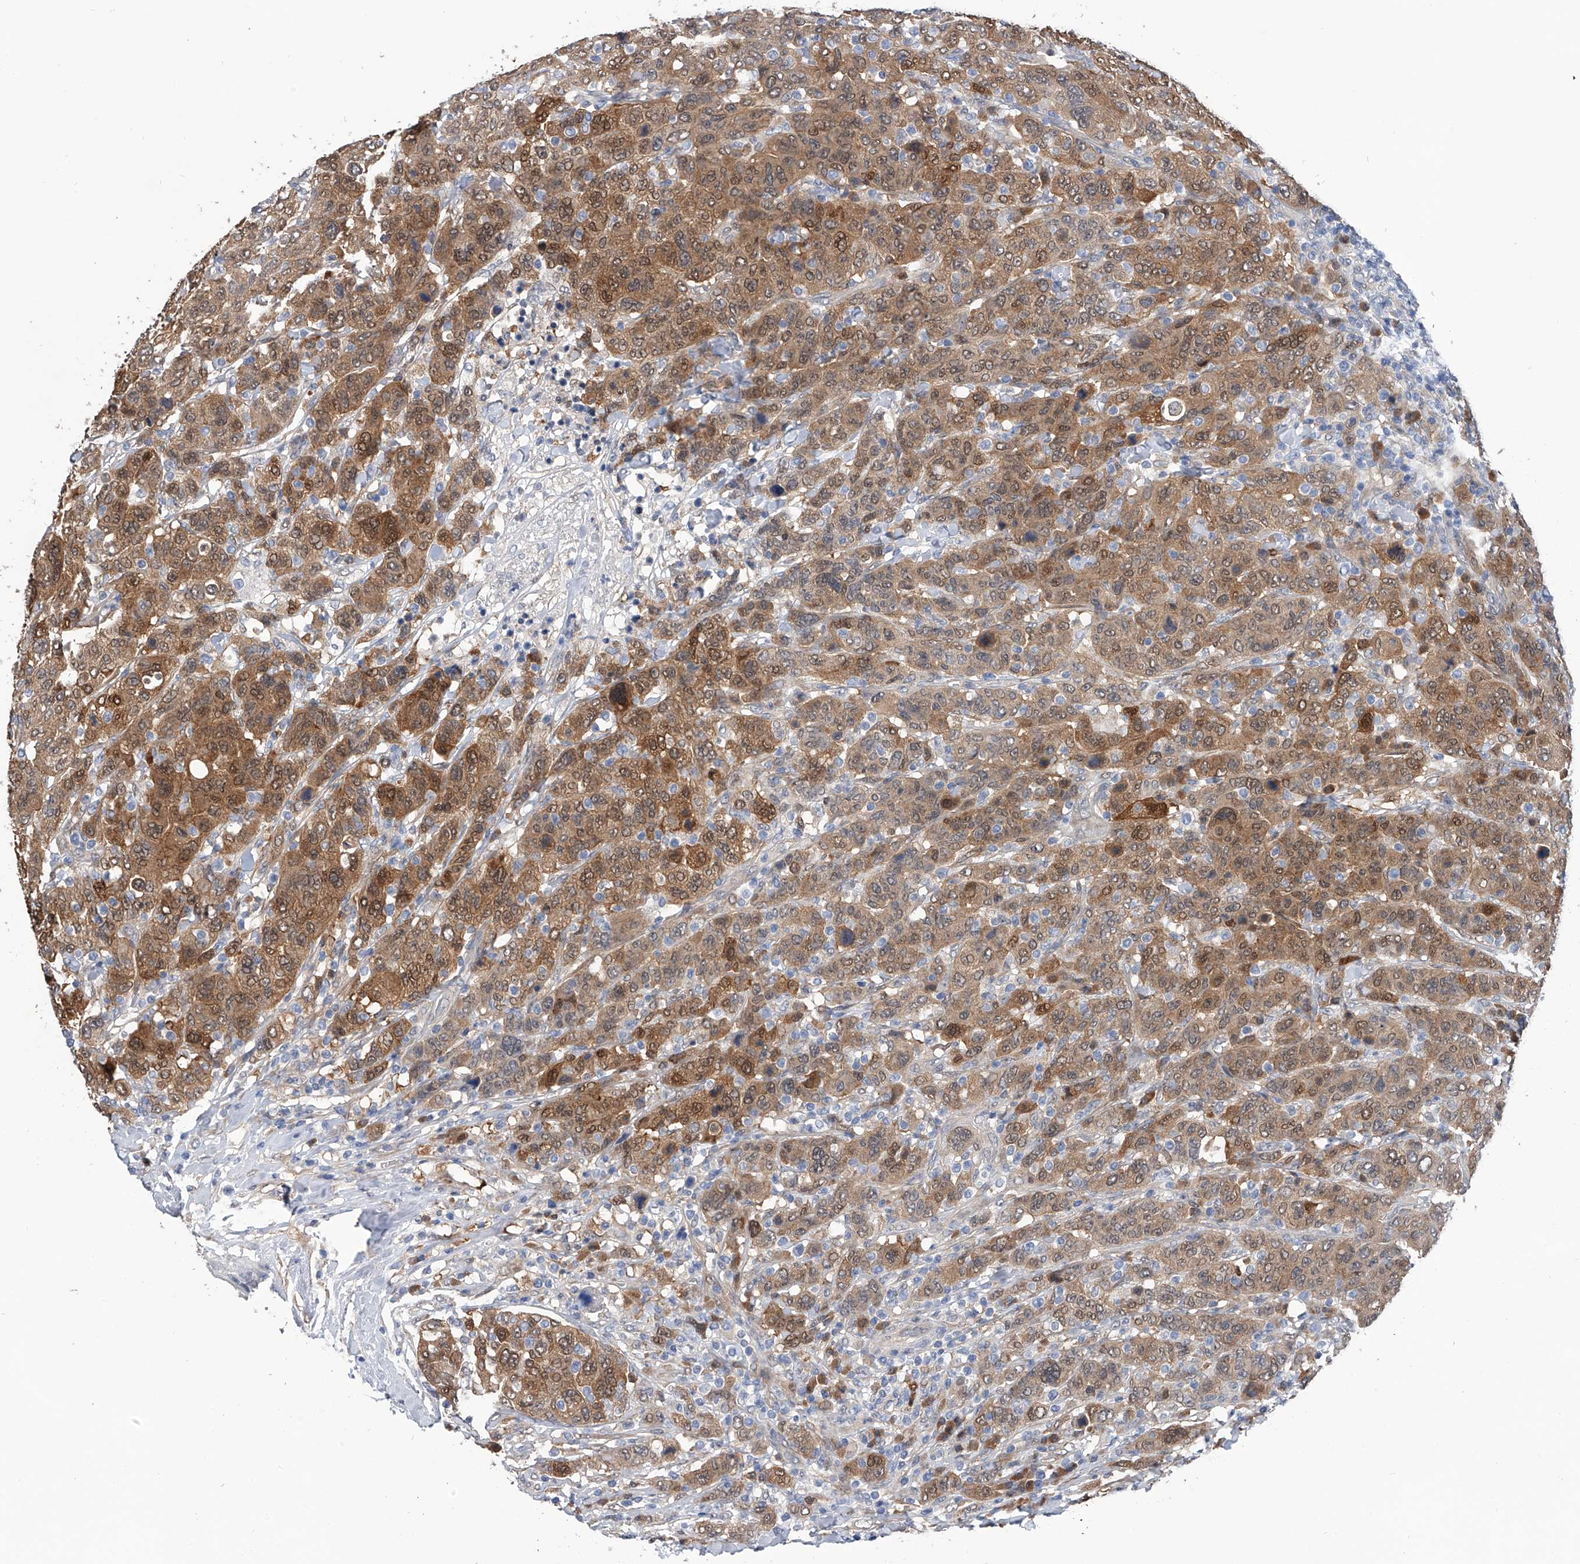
{"staining": {"intensity": "moderate", "quantity": ">75%", "location": "cytoplasmic/membranous,nuclear"}, "tissue": "breast cancer", "cell_type": "Tumor cells", "image_type": "cancer", "snomed": [{"axis": "morphology", "description": "Duct carcinoma"}, {"axis": "topography", "description": "Breast"}], "caption": "Moderate cytoplasmic/membranous and nuclear protein expression is present in about >75% of tumor cells in breast cancer (invasive ductal carcinoma).", "gene": "PGM3", "patient": {"sex": "female", "age": 37}}